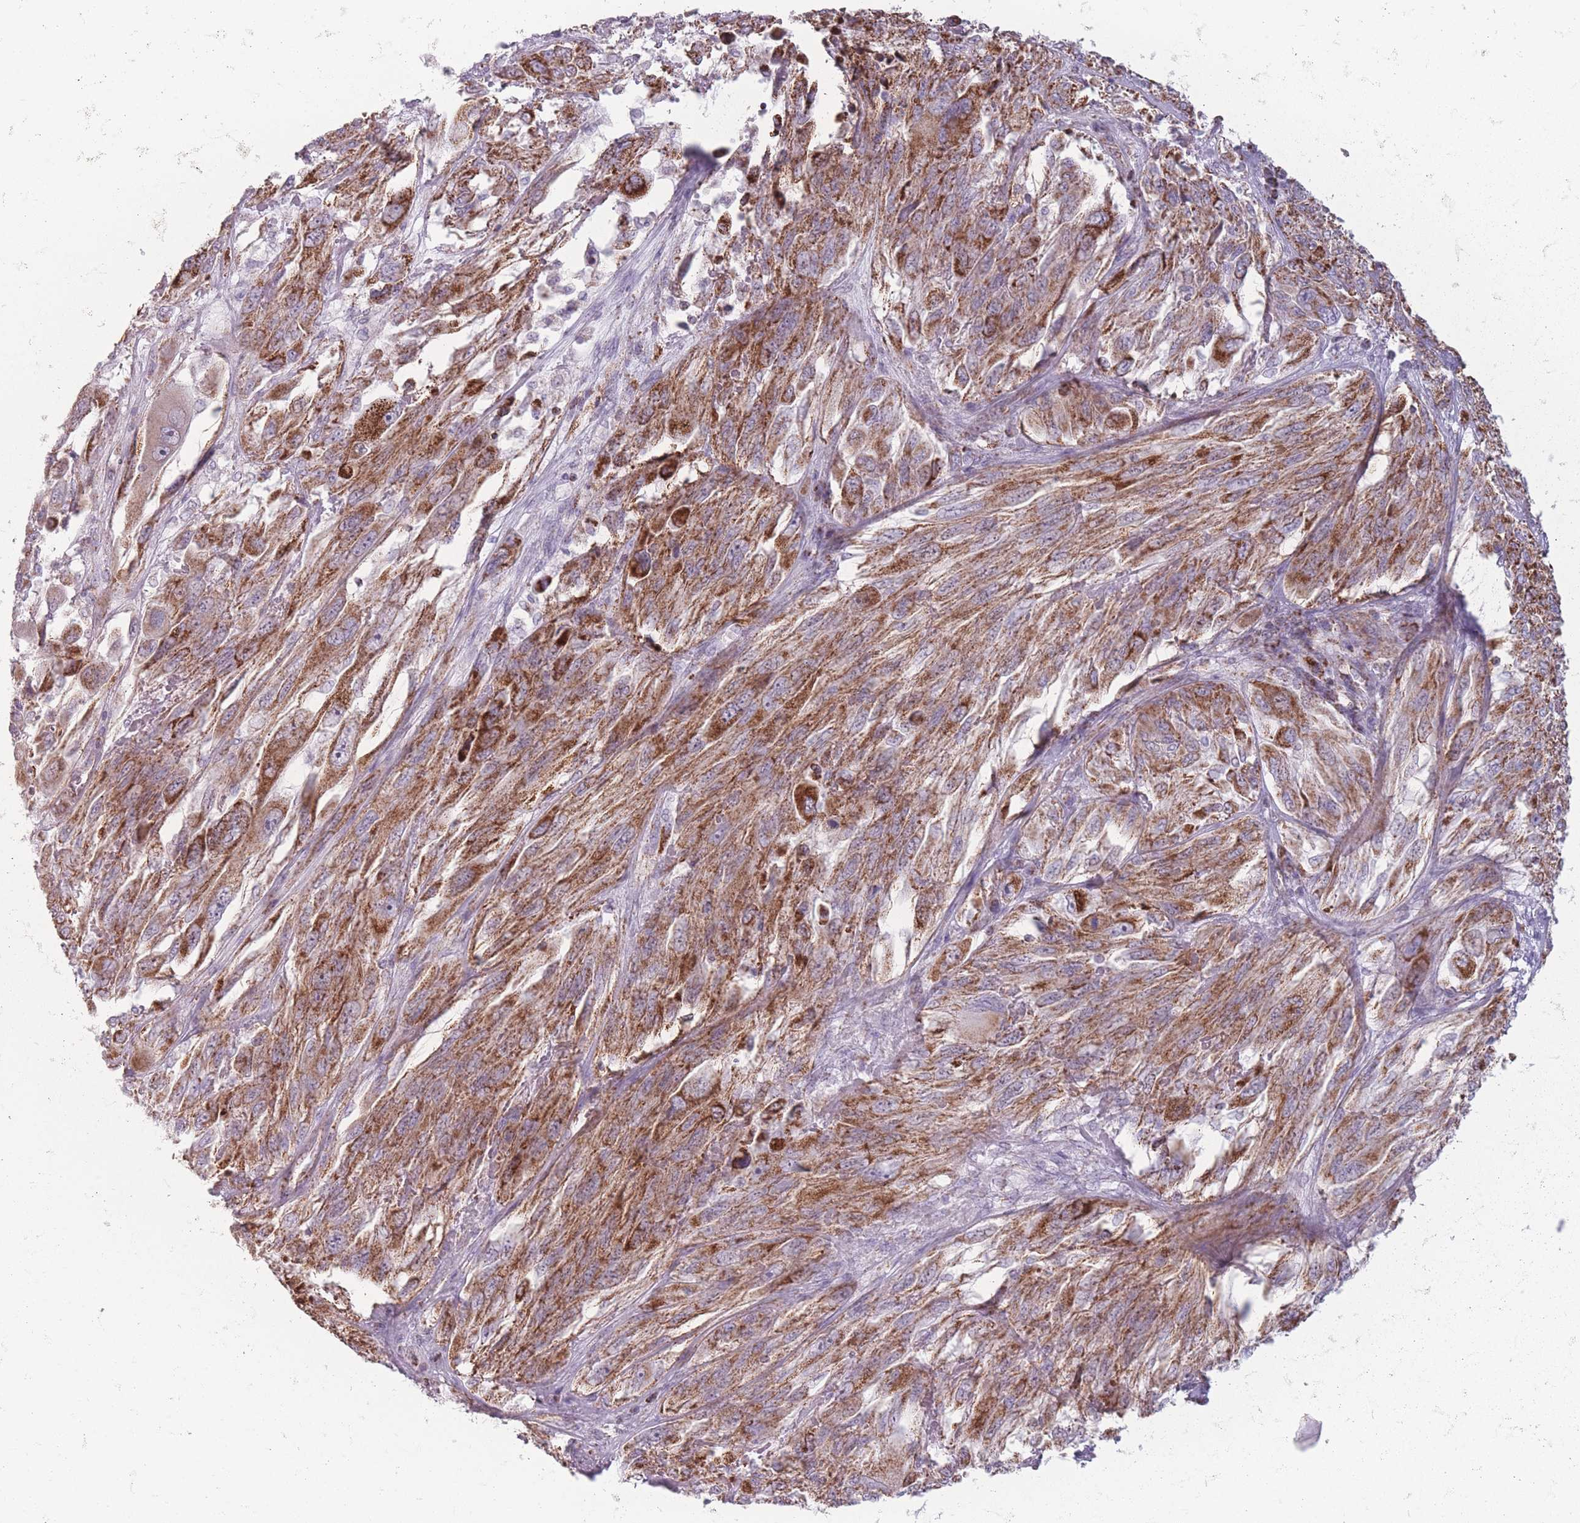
{"staining": {"intensity": "strong", "quantity": ">75%", "location": "cytoplasmic/membranous"}, "tissue": "melanoma", "cell_type": "Tumor cells", "image_type": "cancer", "snomed": [{"axis": "morphology", "description": "Malignant melanoma, NOS"}, {"axis": "topography", "description": "Skin"}], "caption": "This histopathology image displays melanoma stained with immunohistochemistry (IHC) to label a protein in brown. The cytoplasmic/membranous of tumor cells show strong positivity for the protein. Nuclei are counter-stained blue.", "gene": "DCHS1", "patient": {"sex": "female", "age": 91}}